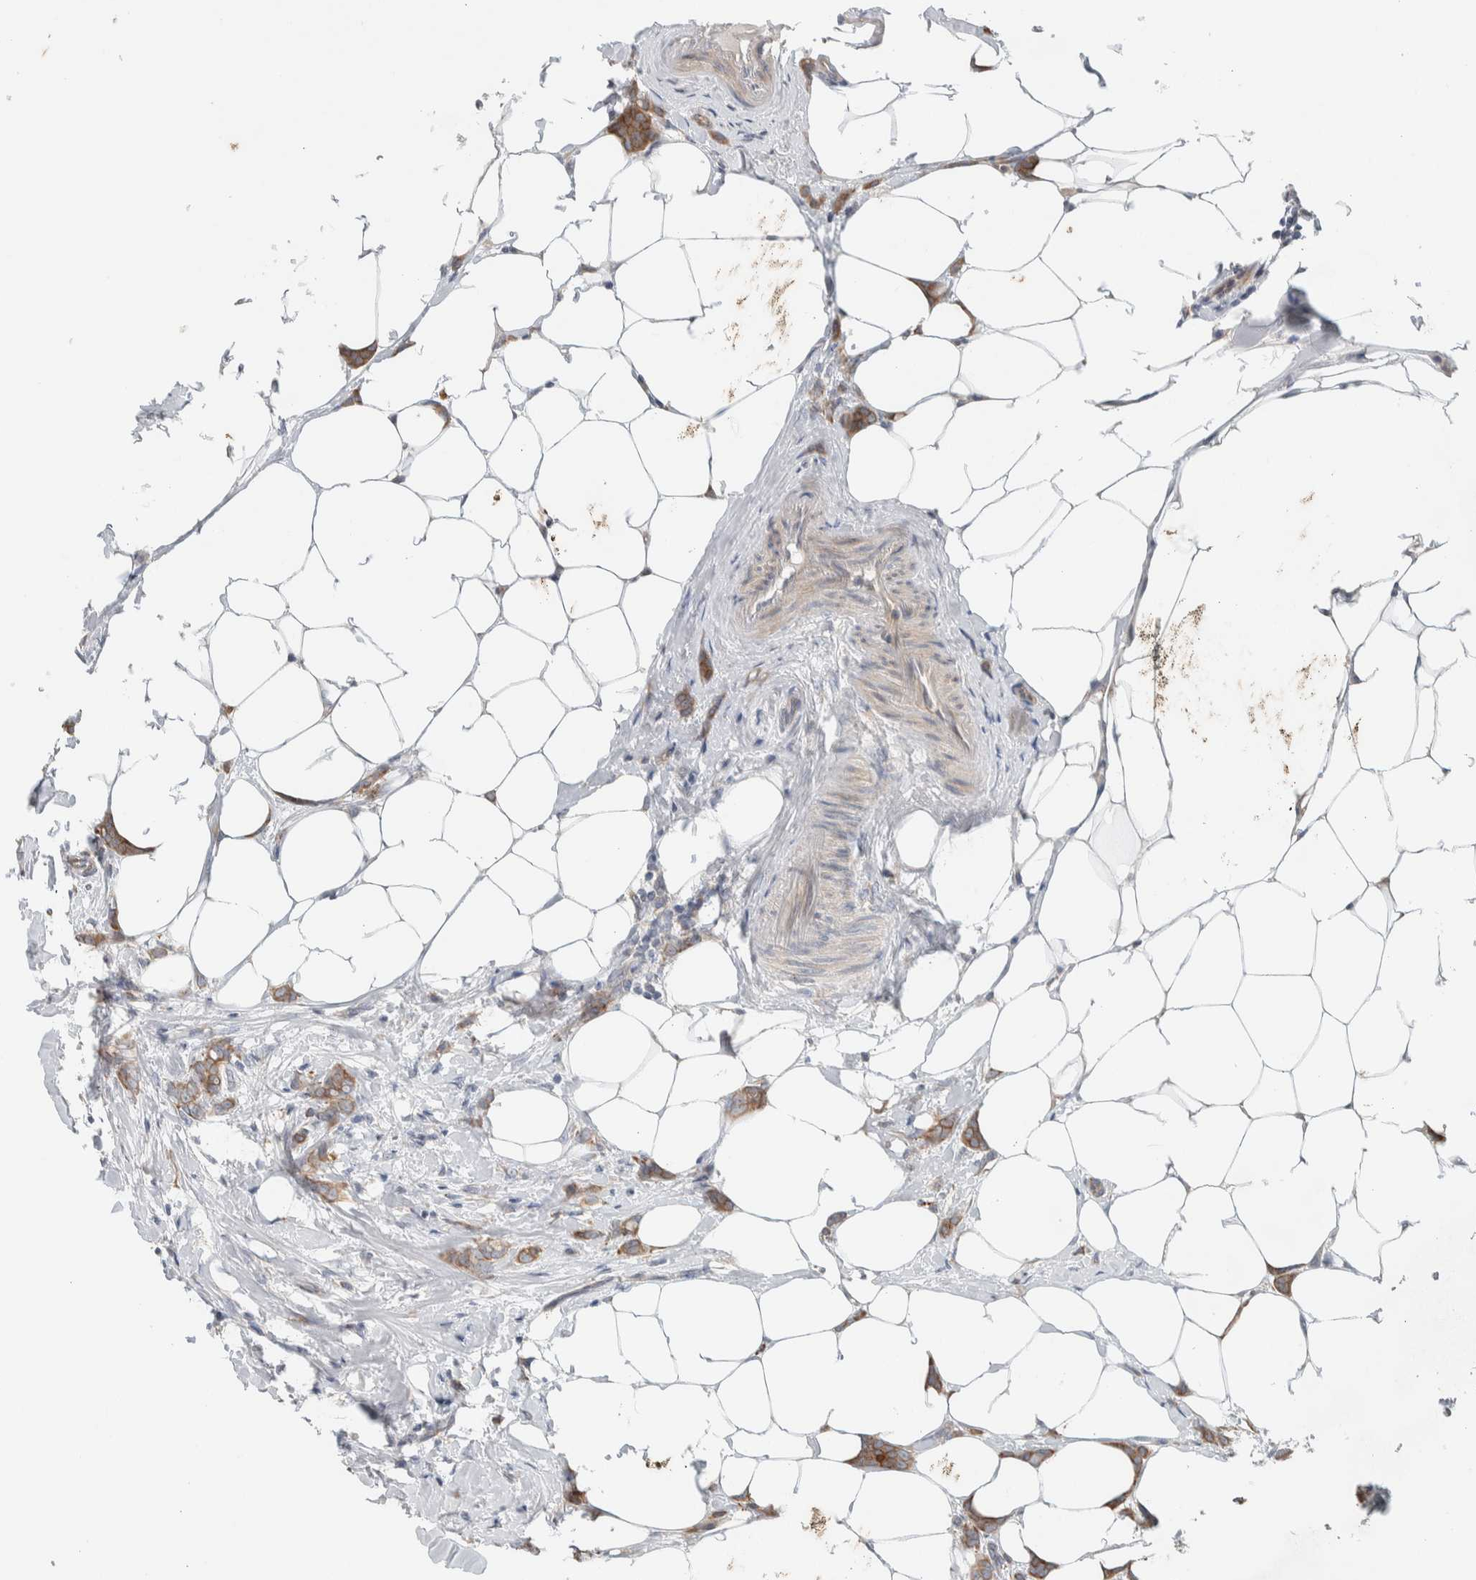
{"staining": {"intensity": "moderate", "quantity": "25%-75%", "location": "cytoplasmic/membranous"}, "tissue": "breast cancer", "cell_type": "Tumor cells", "image_type": "cancer", "snomed": [{"axis": "morphology", "description": "Lobular carcinoma, in situ"}, {"axis": "morphology", "description": "Lobular carcinoma"}, {"axis": "topography", "description": "Breast"}], "caption": "DAB (3,3'-diaminobenzidine) immunohistochemical staining of human breast cancer (lobular carcinoma) demonstrates moderate cytoplasmic/membranous protein staining in approximately 25%-75% of tumor cells.", "gene": "ADCY8", "patient": {"sex": "female", "age": 41}}